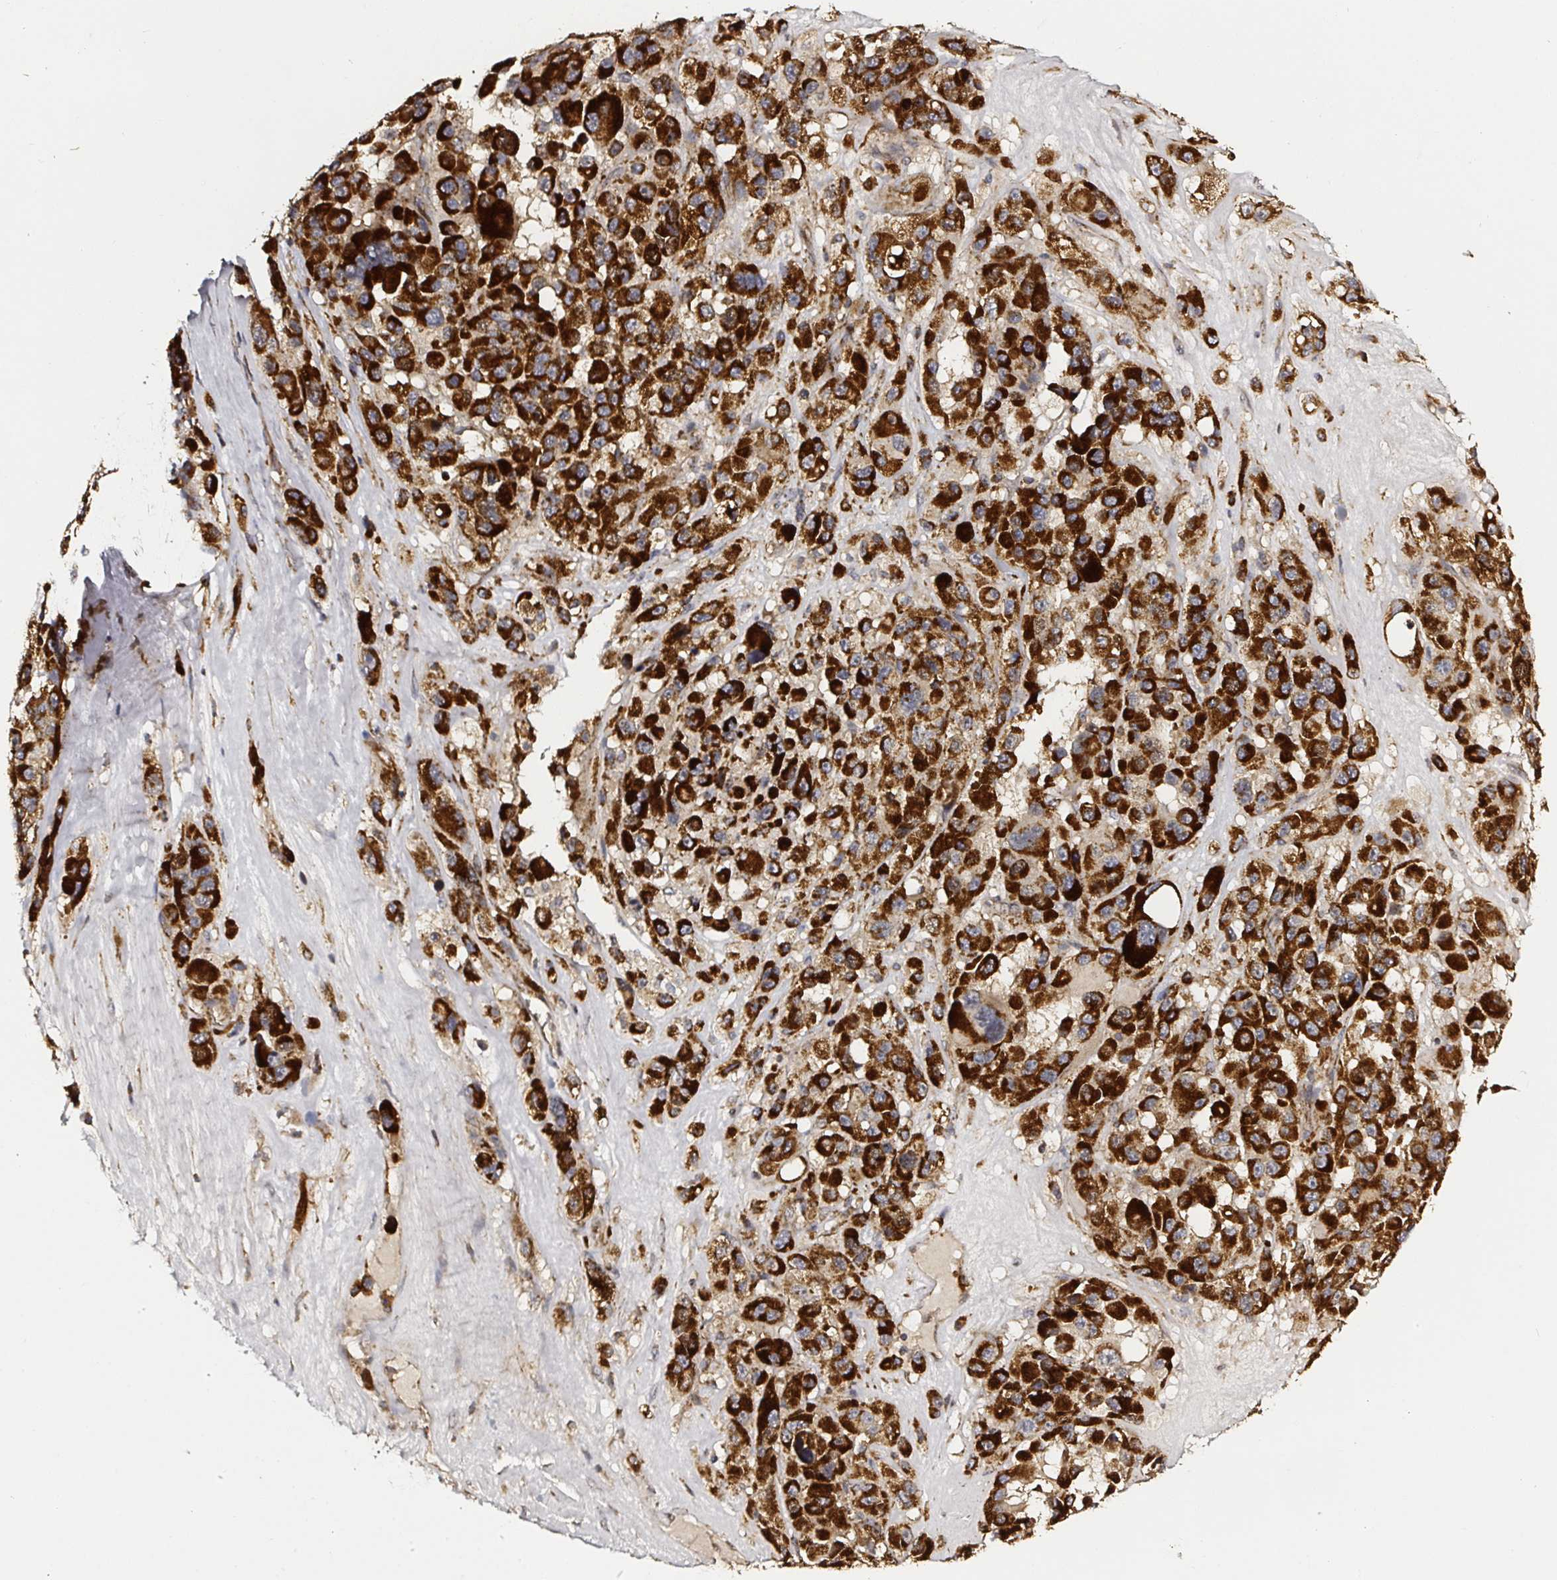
{"staining": {"intensity": "strong", "quantity": ">75%", "location": "cytoplasmic/membranous"}, "tissue": "melanoma", "cell_type": "Tumor cells", "image_type": "cancer", "snomed": [{"axis": "morphology", "description": "Malignant melanoma, Metastatic site"}, {"axis": "topography", "description": "Lymph node"}], "caption": "Melanoma stained with immunohistochemistry shows strong cytoplasmic/membranous staining in about >75% of tumor cells.", "gene": "ATAD3B", "patient": {"sex": "female", "age": 65}}